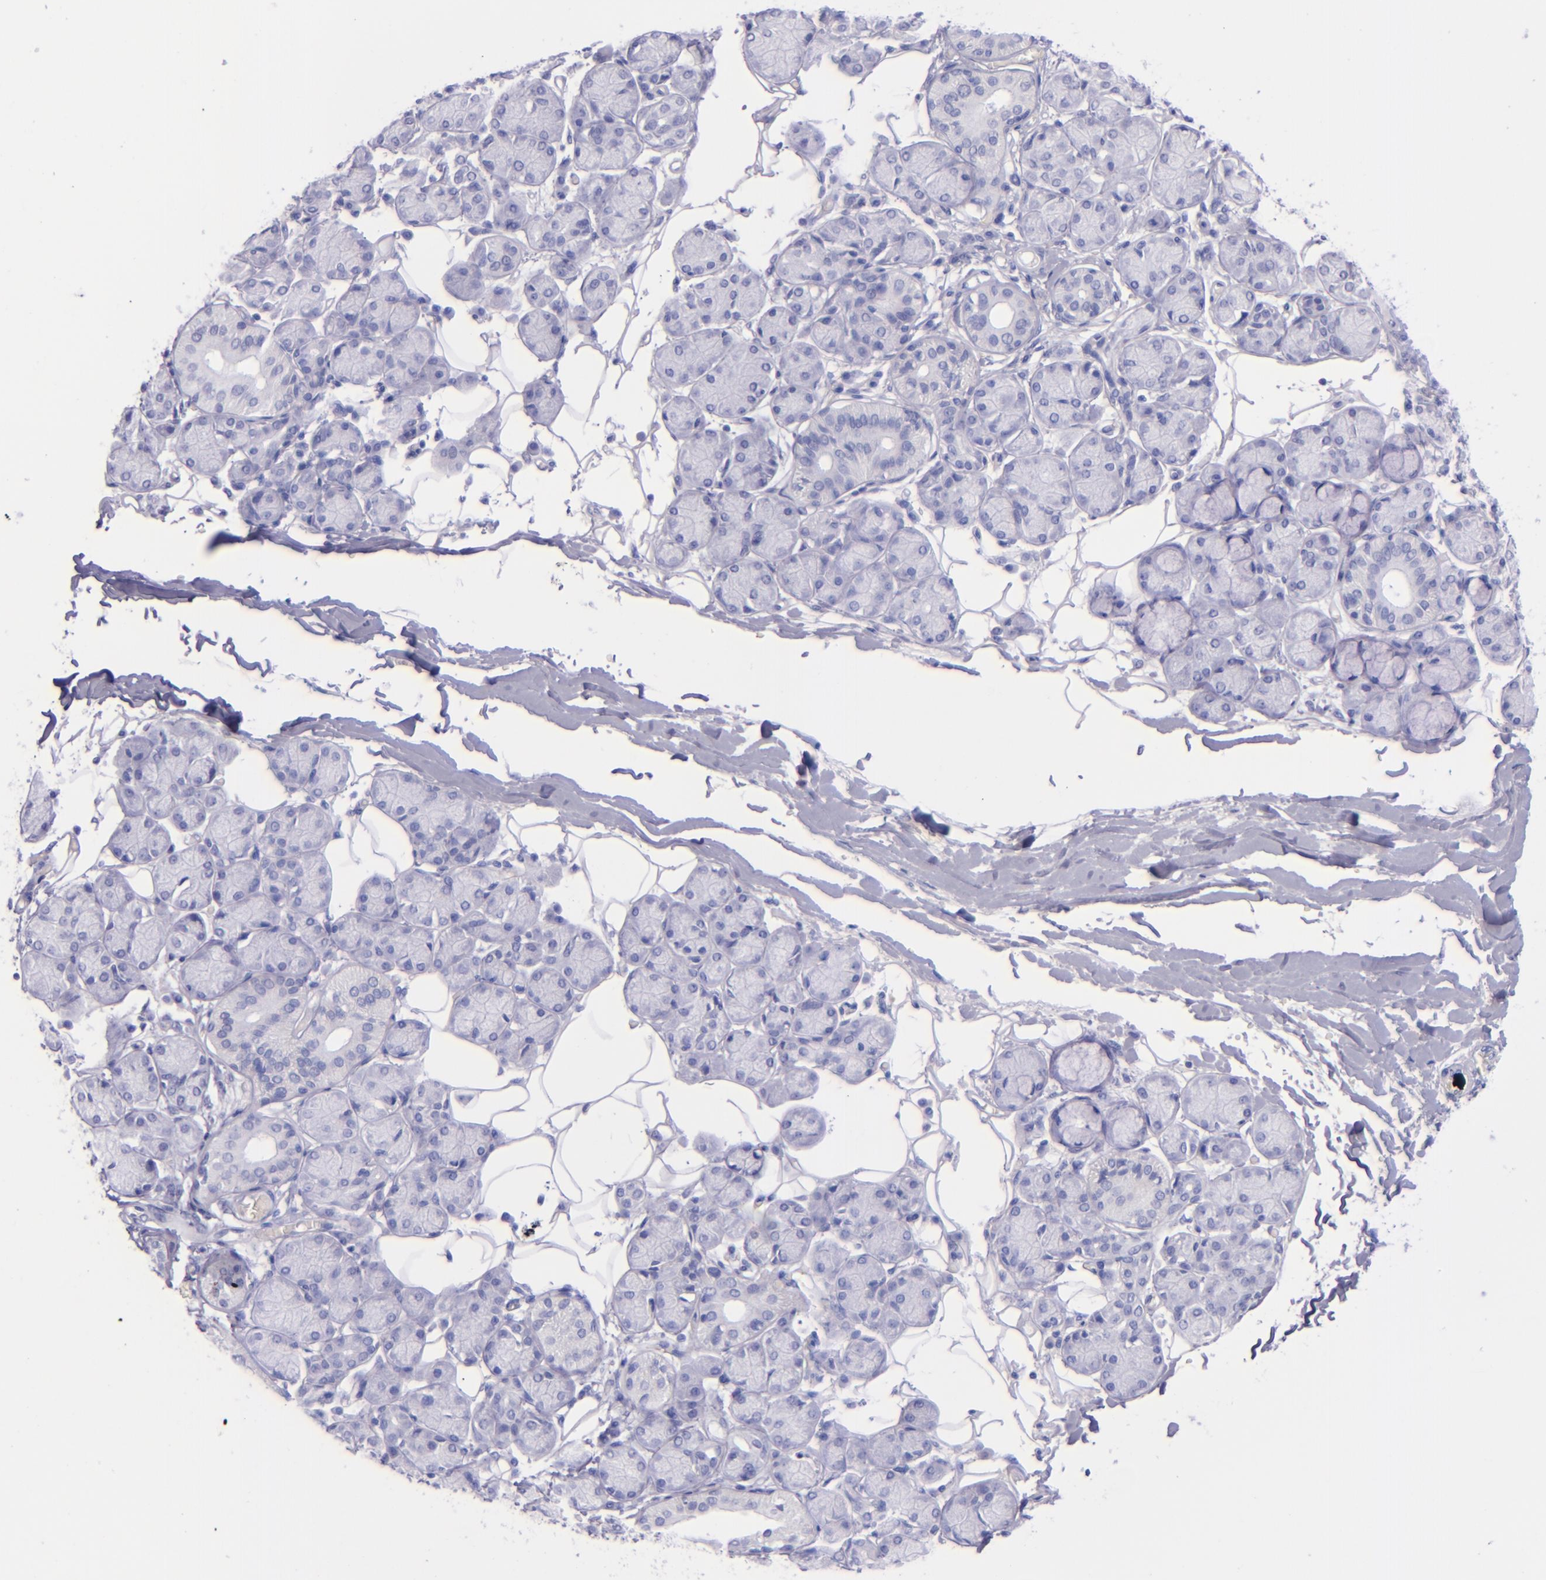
{"staining": {"intensity": "negative", "quantity": "none", "location": "none"}, "tissue": "salivary gland", "cell_type": "Glandular cells", "image_type": "normal", "snomed": [{"axis": "morphology", "description": "Normal tissue, NOS"}, {"axis": "topography", "description": "Salivary gland"}], "caption": "A high-resolution micrograph shows immunohistochemistry (IHC) staining of benign salivary gland, which displays no significant positivity in glandular cells. (DAB immunohistochemistry with hematoxylin counter stain).", "gene": "SFTPA2", "patient": {"sex": "male", "age": 54}}